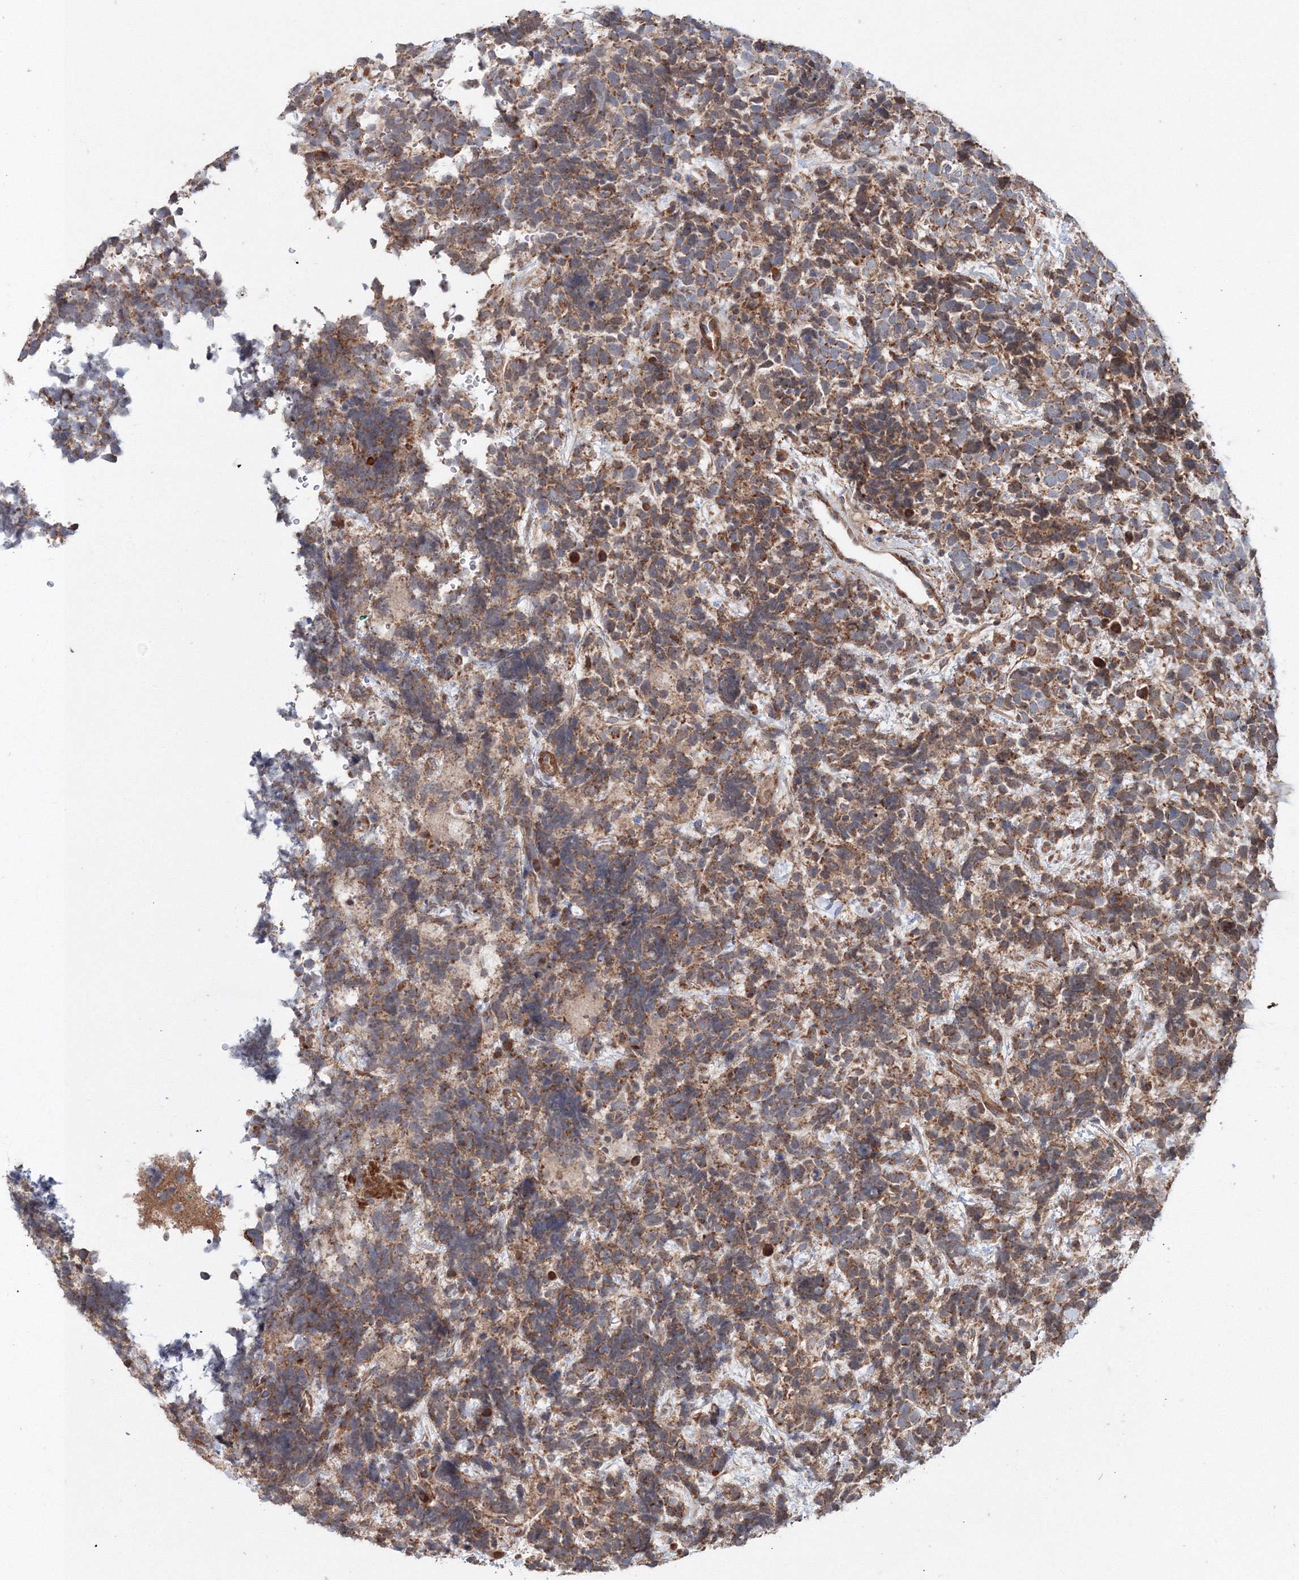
{"staining": {"intensity": "moderate", "quantity": ">75%", "location": "cytoplasmic/membranous"}, "tissue": "urothelial cancer", "cell_type": "Tumor cells", "image_type": "cancer", "snomed": [{"axis": "morphology", "description": "Urothelial carcinoma, High grade"}, {"axis": "topography", "description": "Urinary bladder"}], "caption": "Immunohistochemistry (IHC) of human urothelial carcinoma (high-grade) demonstrates medium levels of moderate cytoplasmic/membranous expression in about >75% of tumor cells.", "gene": "NOA1", "patient": {"sex": "female", "age": 82}}